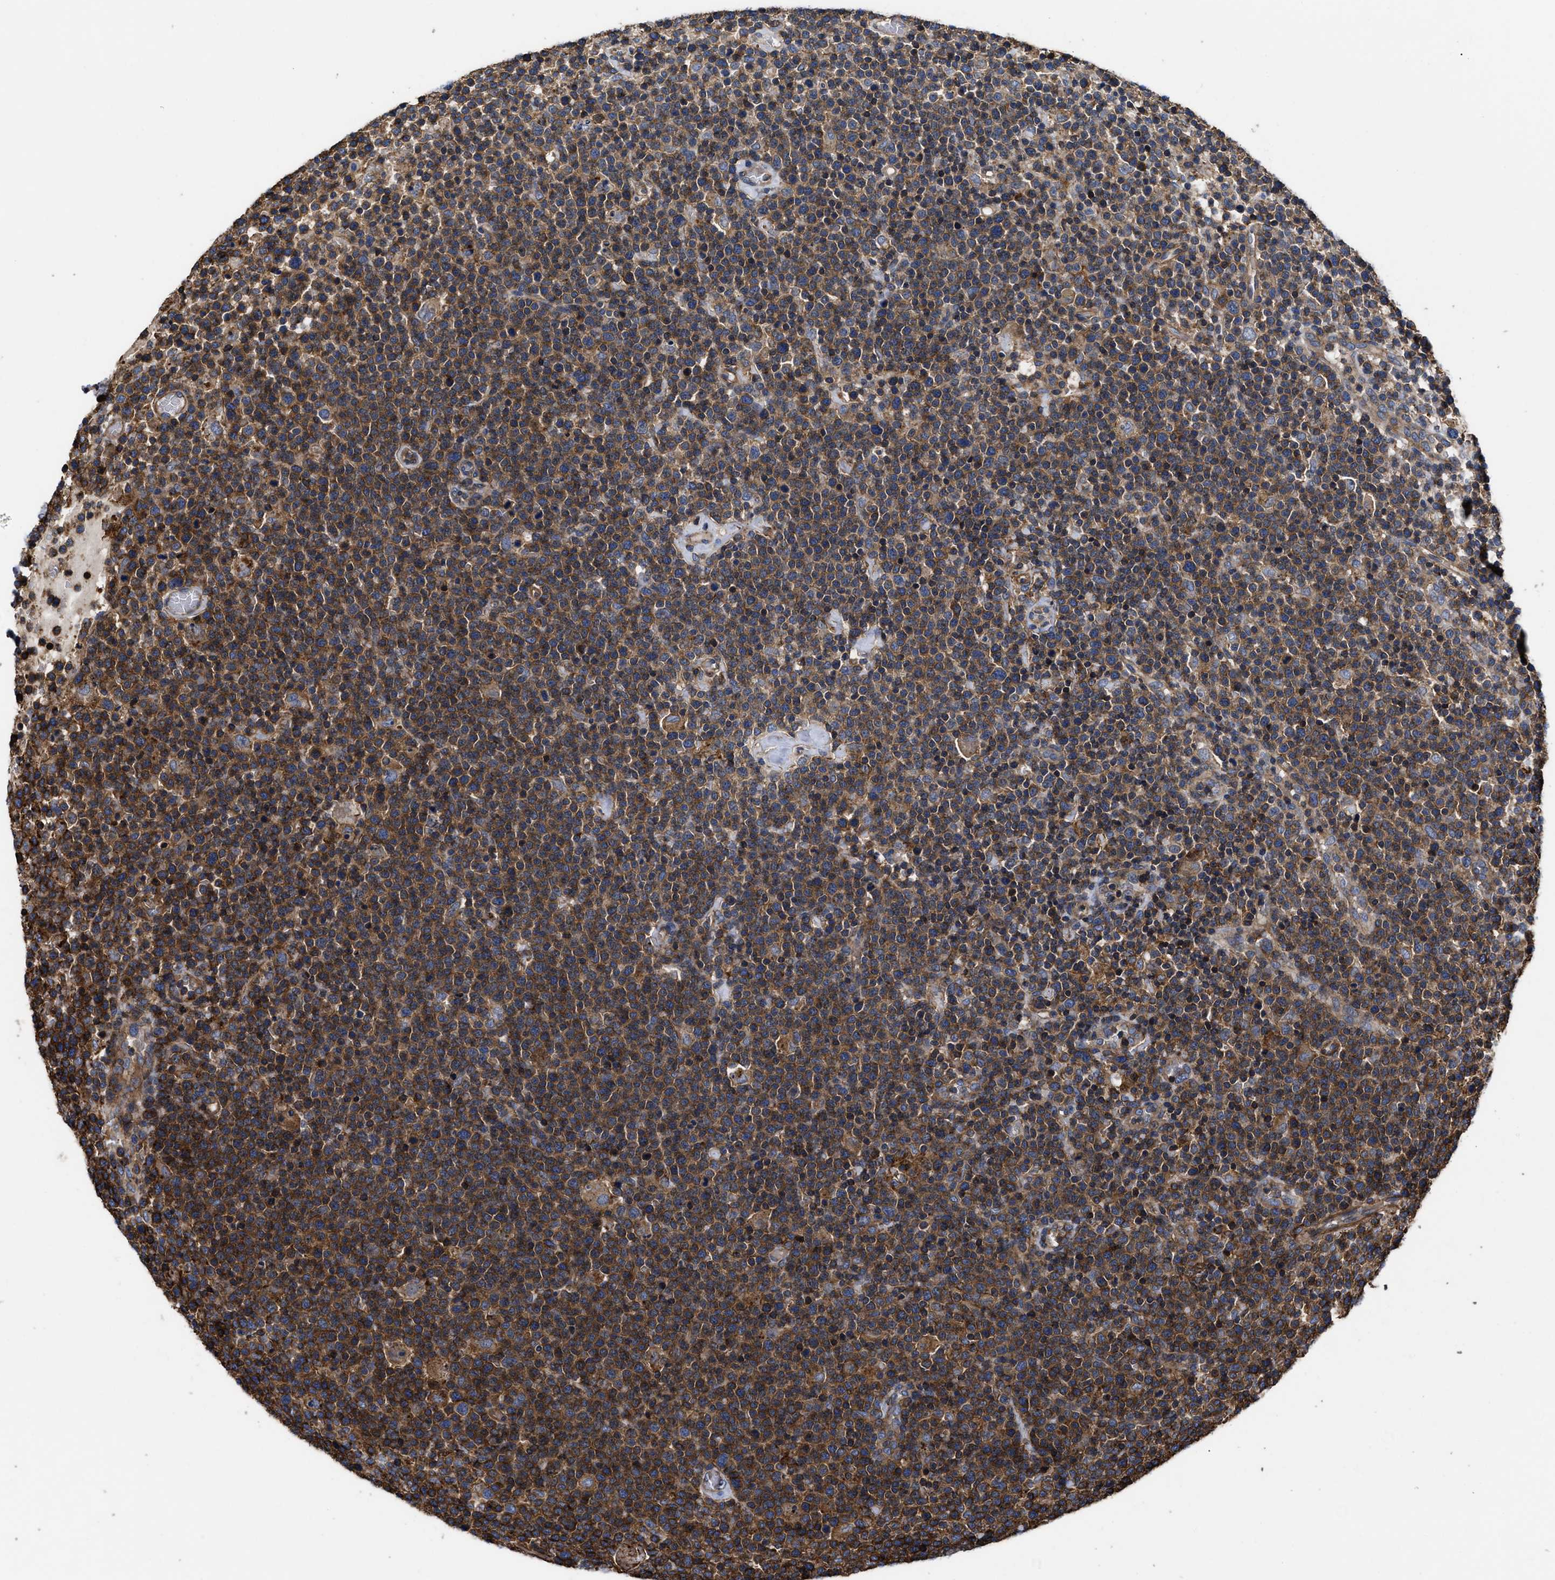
{"staining": {"intensity": "moderate", "quantity": ">75%", "location": "cytoplasmic/membranous"}, "tissue": "lymphoma", "cell_type": "Tumor cells", "image_type": "cancer", "snomed": [{"axis": "morphology", "description": "Malignant lymphoma, non-Hodgkin's type, High grade"}, {"axis": "topography", "description": "Lymph node"}], "caption": "The immunohistochemical stain highlights moderate cytoplasmic/membranous expression in tumor cells of high-grade malignant lymphoma, non-Hodgkin's type tissue.", "gene": "SCUBE2", "patient": {"sex": "male", "age": 61}}